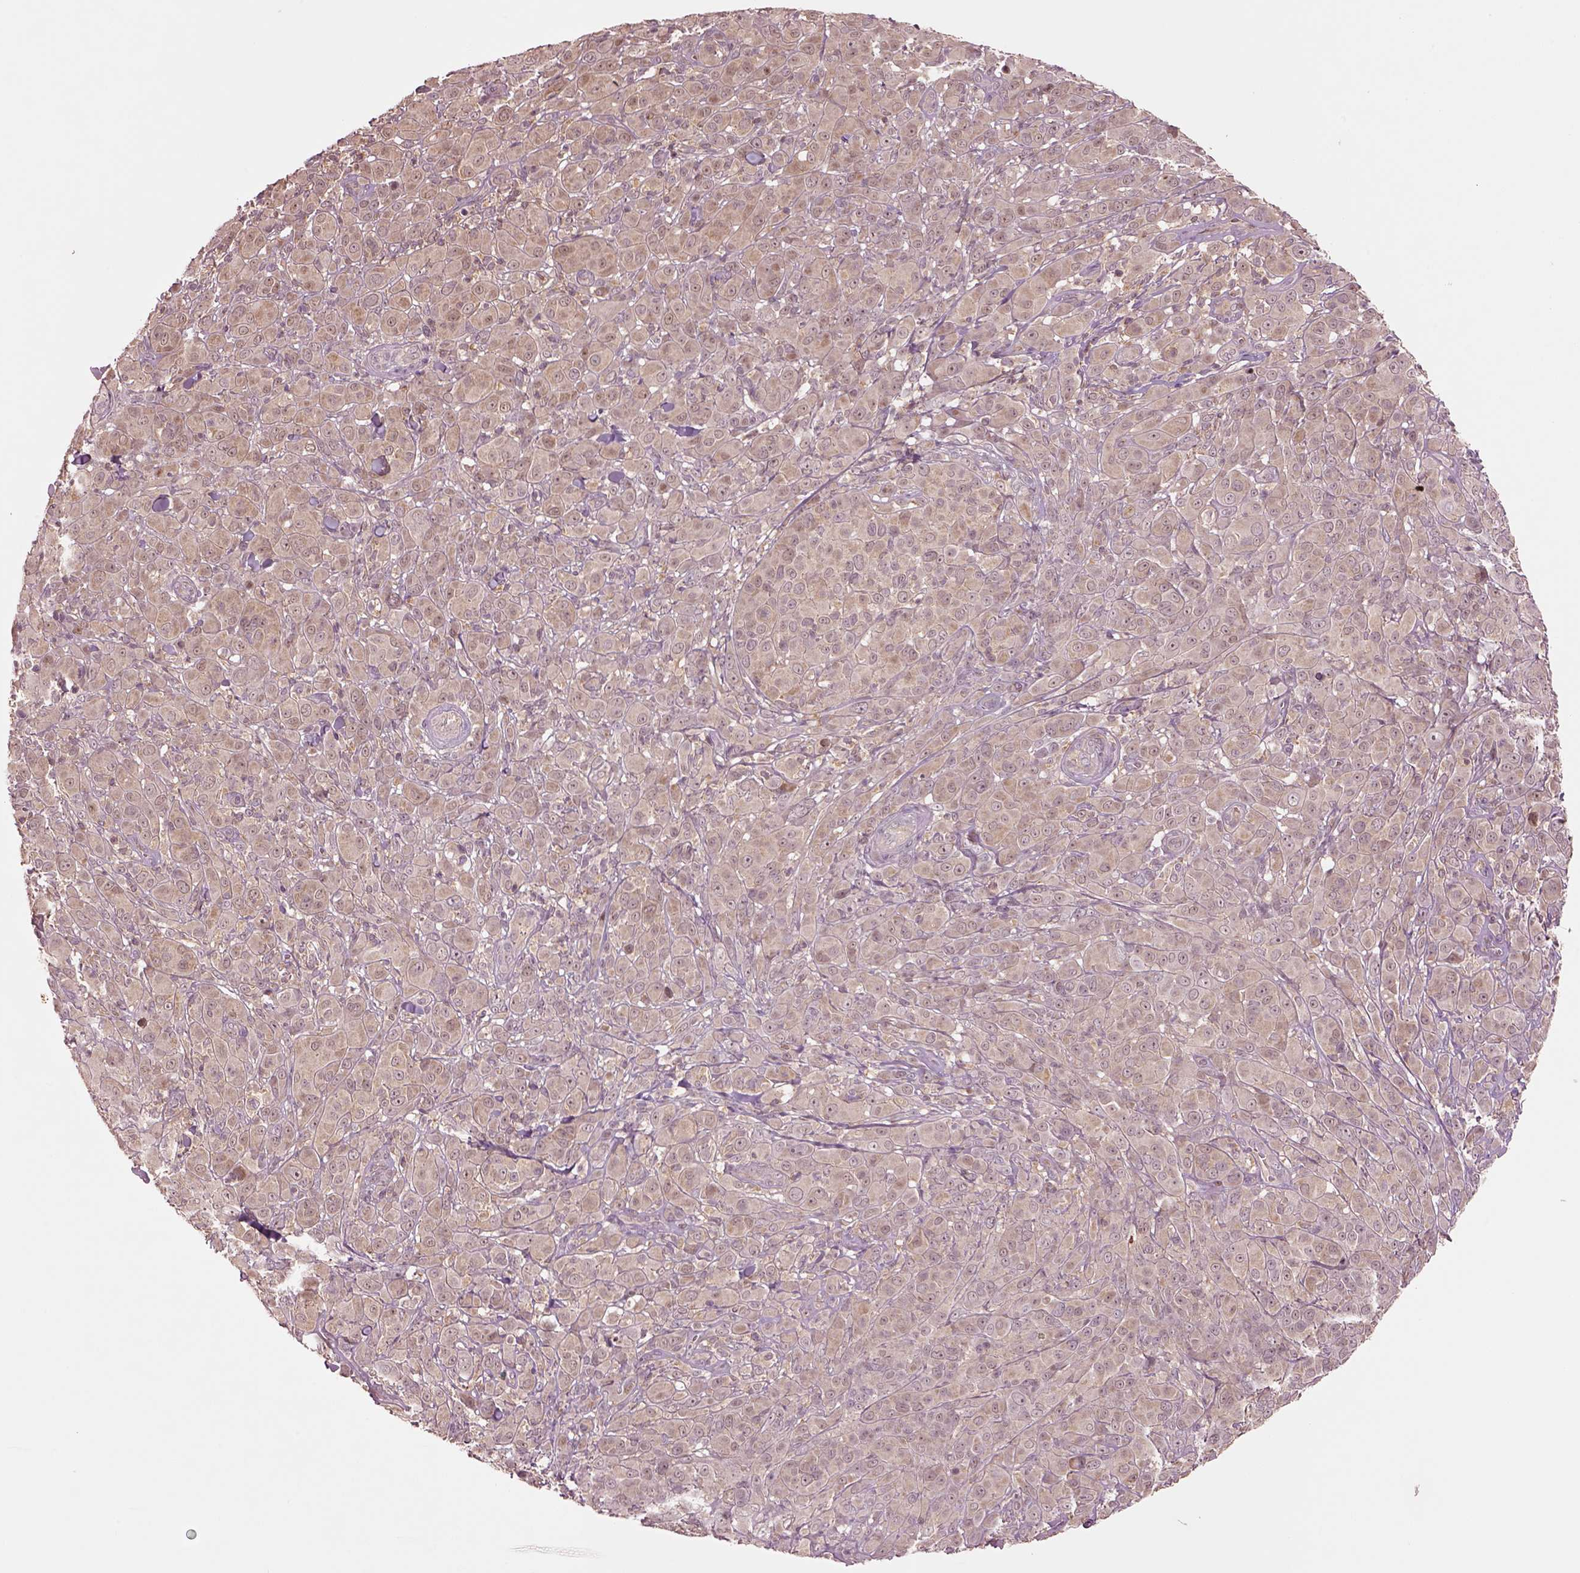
{"staining": {"intensity": "weak", "quantity": ">75%", "location": "cytoplasmic/membranous"}, "tissue": "melanoma", "cell_type": "Tumor cells", "image_type": "cancer", "snomed": [{"axis": "morphology", "description": "Malignant melanoma, NOS"}, {"axis": "topography", "description": "Skin"}], "caption": "An immunohistochemistry micrograph of neoplastic tissue is shown. Protein staining in brown highlights weak cytoplasmic/membranous positivity in malignant melanoma within tumor cells.", "gene": "MTHFS", "patient": {"sex": "female", "age": 87}}